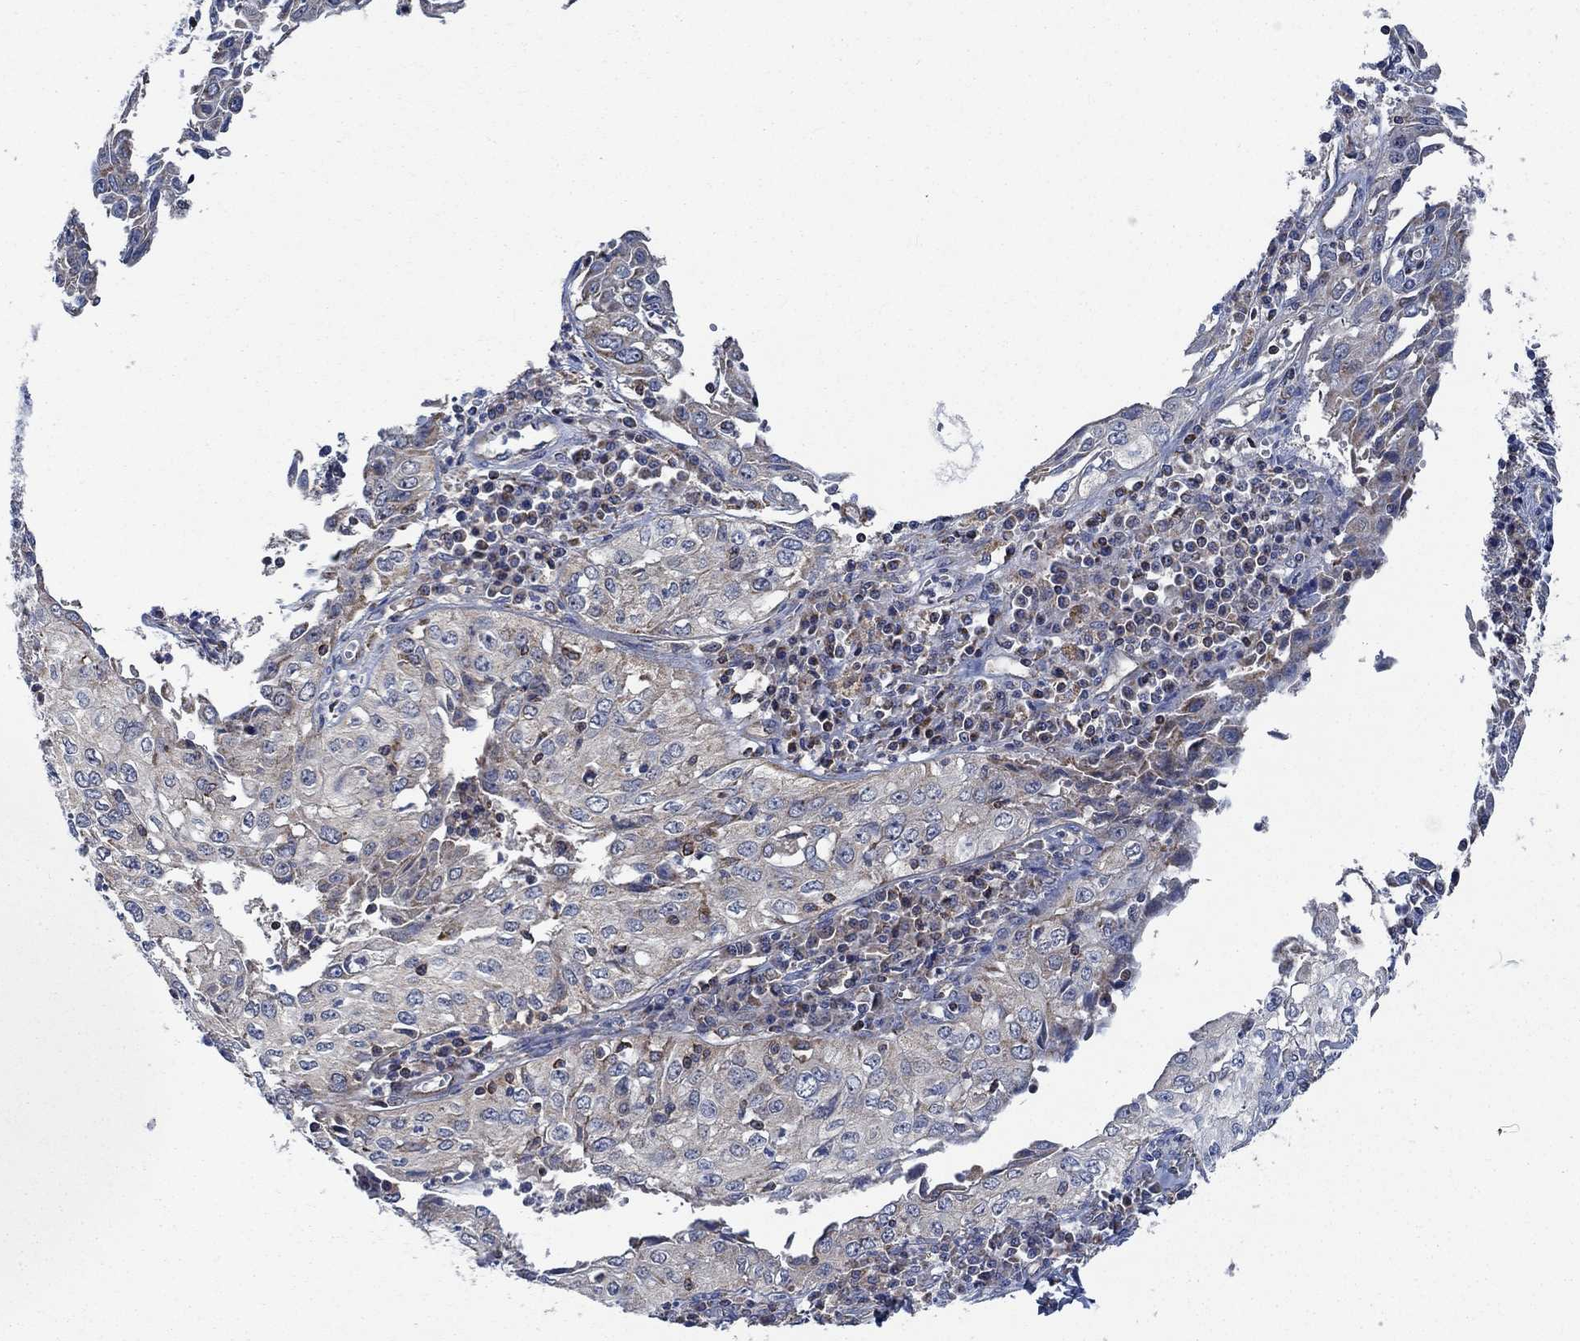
{"staining": {"intensity": "weak", "quantity": "25%-75%", "location": "cytoplasmic/membranous"}, "tissue": "cervical cancer", "cell_type": "Tumor cells", "image_type": "cancer", "snomed": [{"axis": "morphology", "description": "Squamous cell carcinoma, NOS"}, {"axis": "topography", "description": "Cervix"}], "caption": "Immunohistochemistry of cervical cancer (squamous cell carcinoma) displays low levels of weak cytoplasmic/membranous expression in approximately 25%-75% of tumor cells. The staining was performed using DAB to visualize the protein expression in brown, while the nuclei were stained in blue with hematoxylin (Magnification: 20x).", "gene": "STXBP6", "patient": {"sex": "female", "age": 24}}